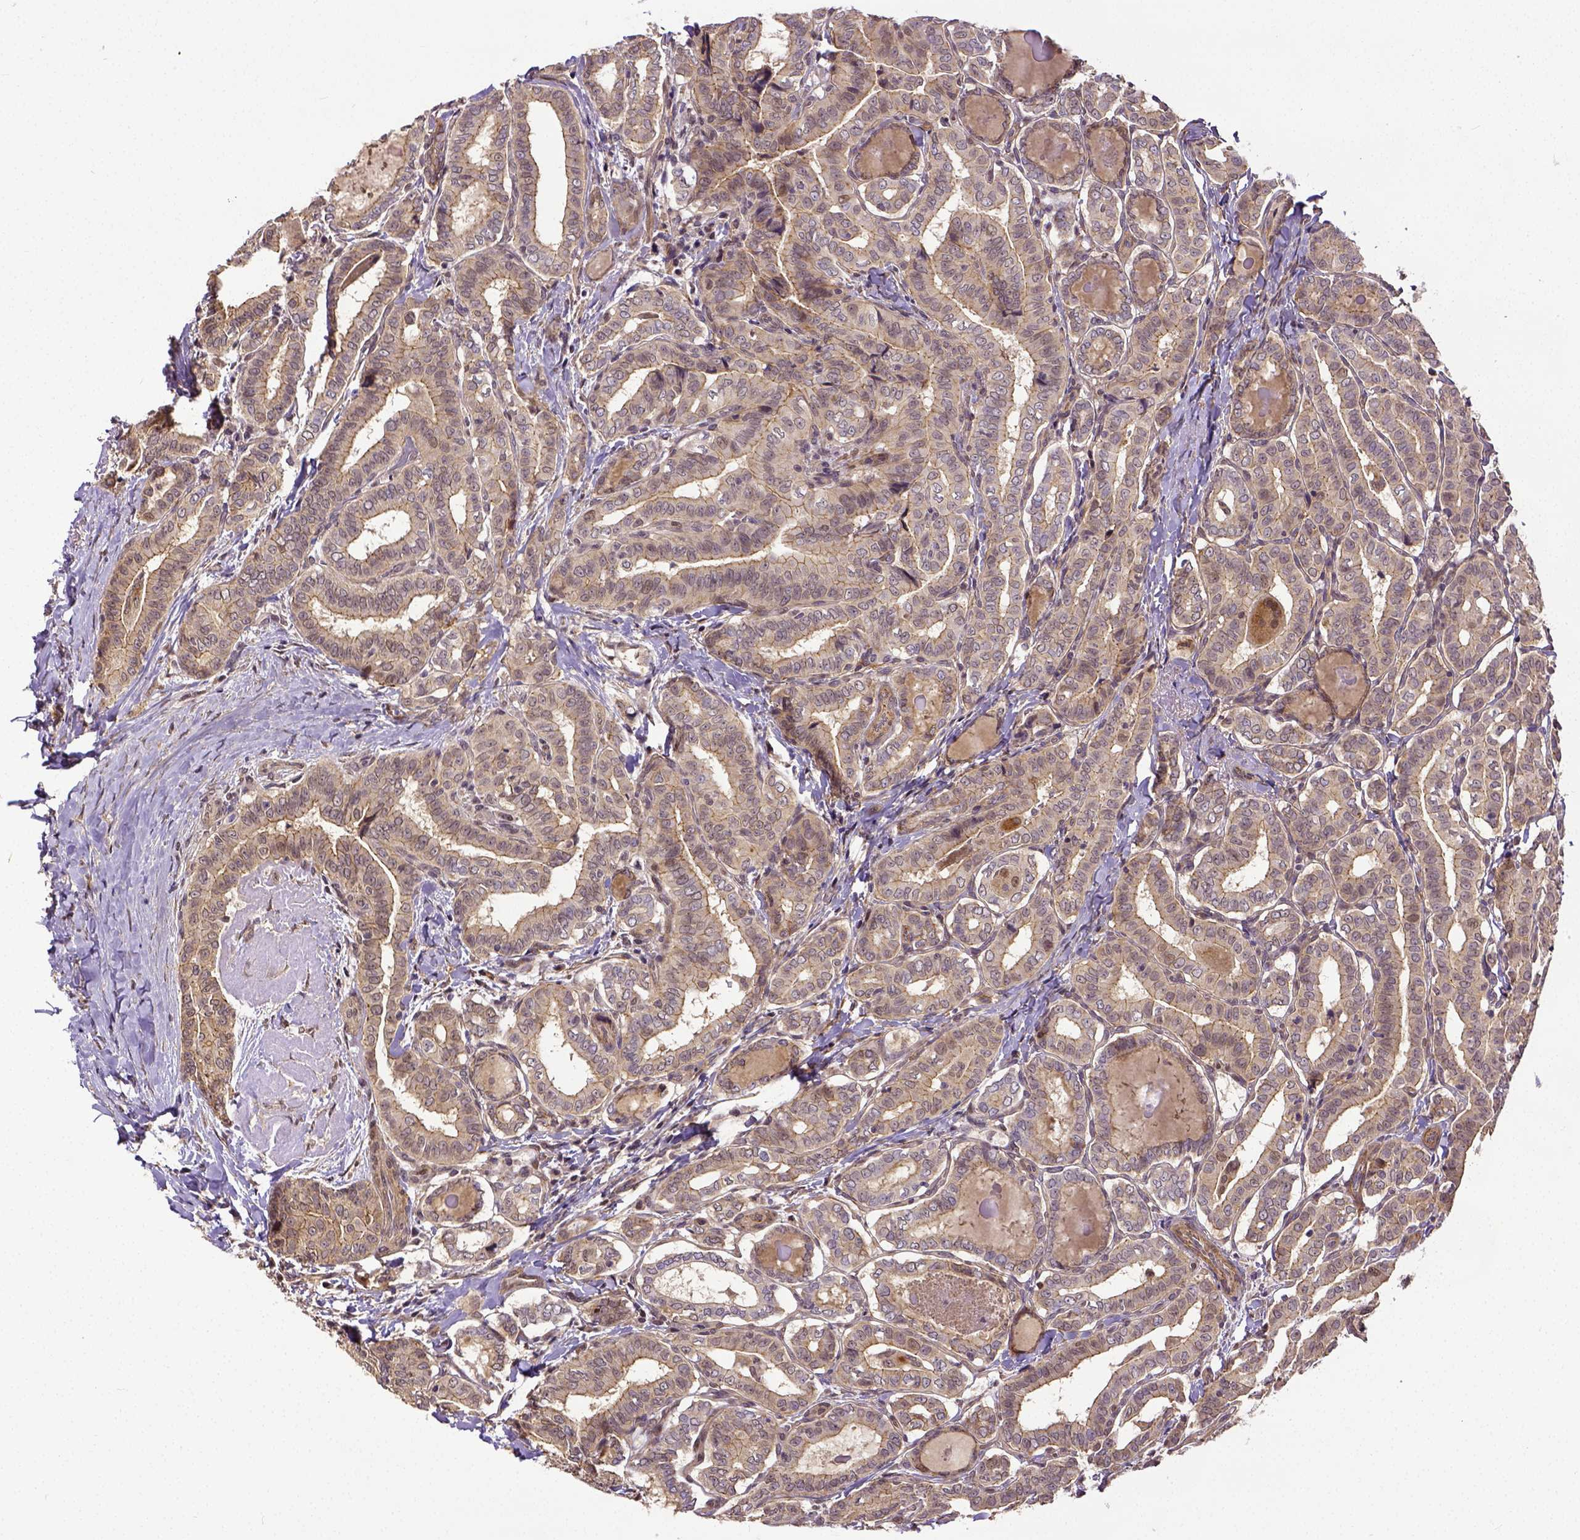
{"staining": {"intensity": "weak", "quantity": ">75%", "location": "cytoplasmic/membranous"}, "tissue": "thyroid cancer", "cell_type": "Tumor cells", "image_type": "cancer", "snomed": [{"axis": "morphology", "description": "Papillary adenocarcinoma, NOS"}, {"axis": "morphology", "description": "Papillary adenoma metastatic"}, {"axis": "topography", "description": "Thyroid gland"}], "caption": "Protein staining of thyroid cancer (papillary adenocarcinoma) tissue reveals weak cytoplasmic/membranous staining in approximately >75% of tumor cells.", "gene": "DICER1", "patient": {"sex": "female", "age": 50}}